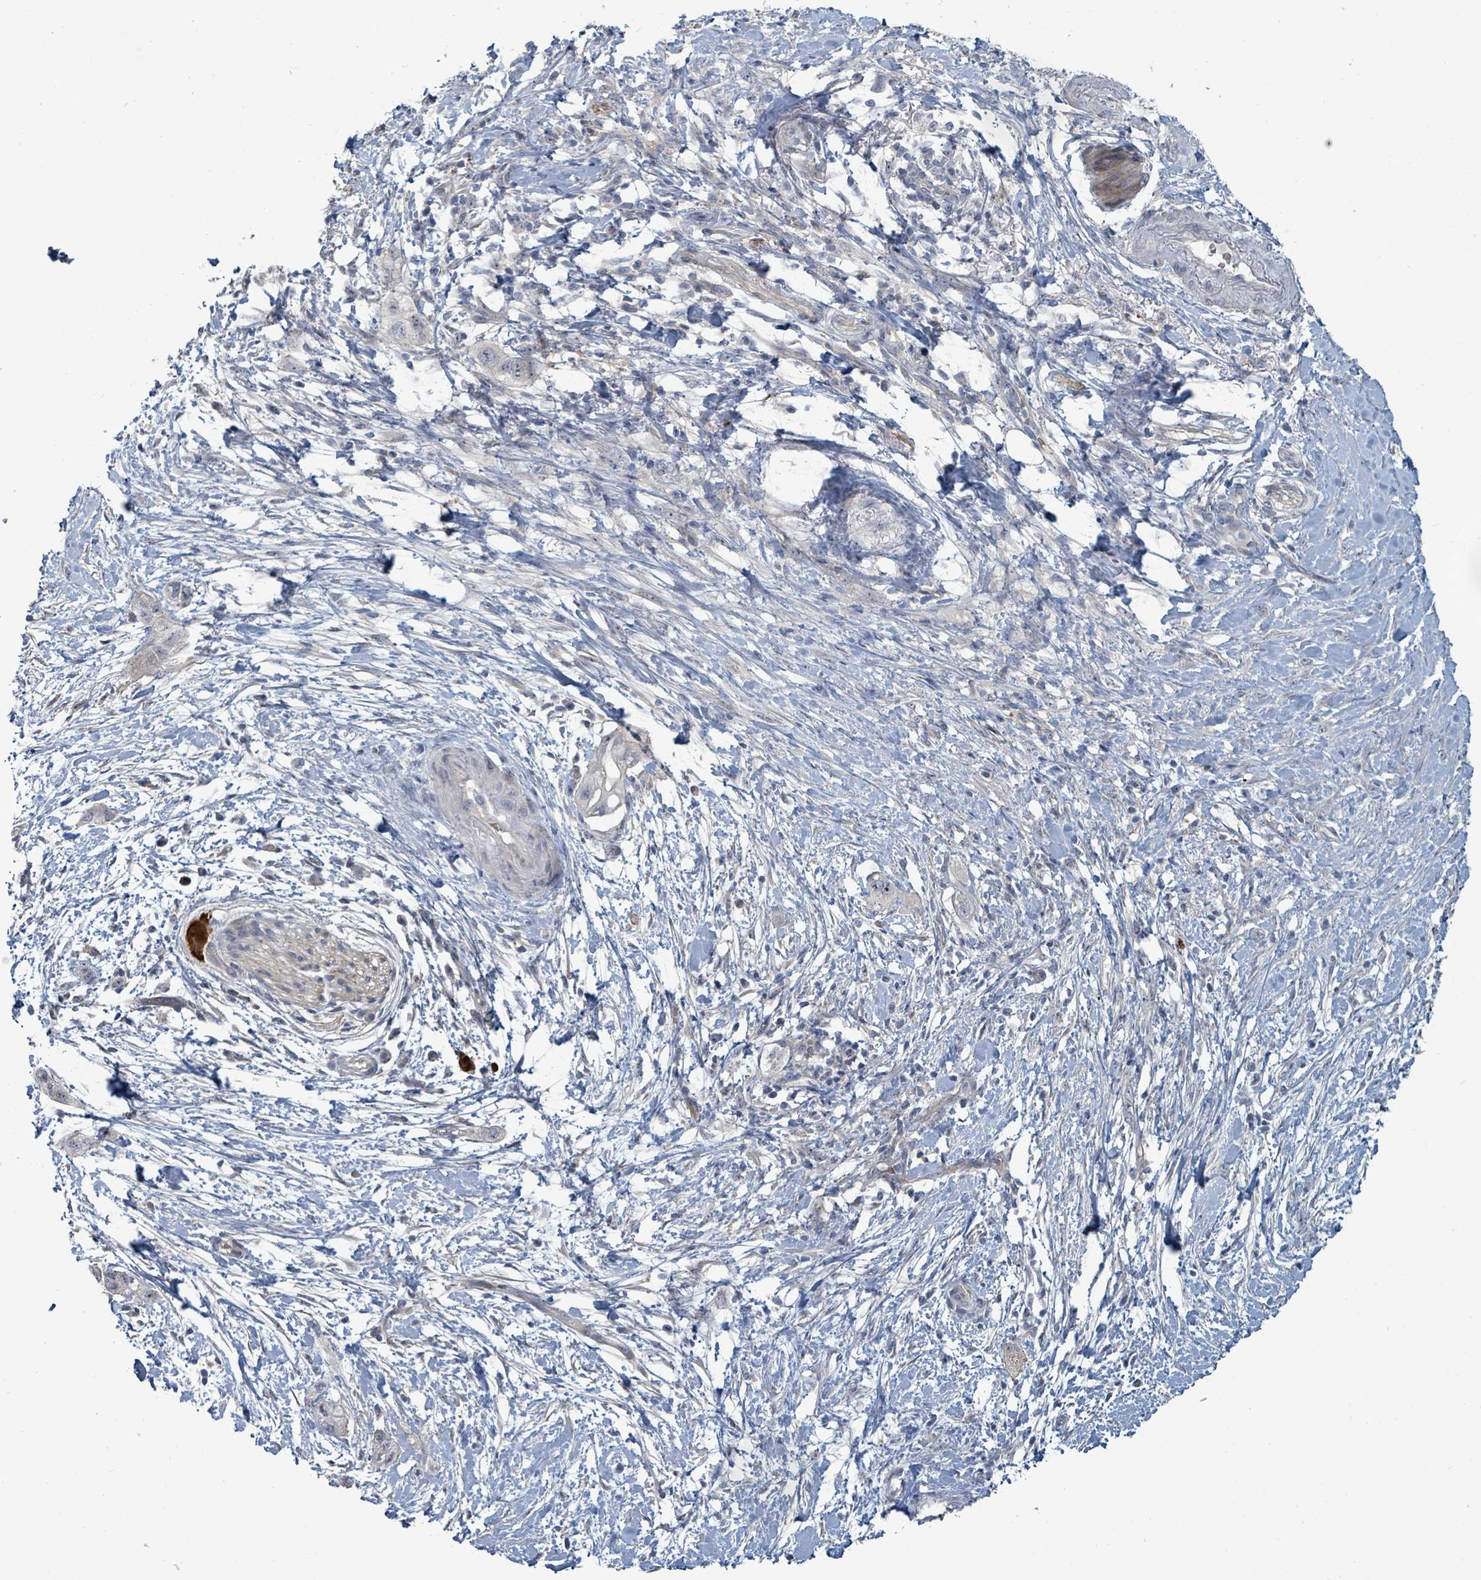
{"staining": {"intensity": "negative", "quantity": "none", "location": "none"}, "tissue": "pancreatic cancer", "cell_type": "Tumor cells", "image_type": "cancer", "snomed": [{"axis": "morphology", "description": "Adenocarcinoma, NOS"}, {"axis": "topography", "description": "Pancreas"}], "caption": "Immunohistochemistry (IHC) histopathology image of pancreatic cancer (adenocarcinoma) stained for a protein (brown), which reveals no expression in tumor cells.", "gene": "TRDMT1", "patient": {"sex": "female", "age": 72}}